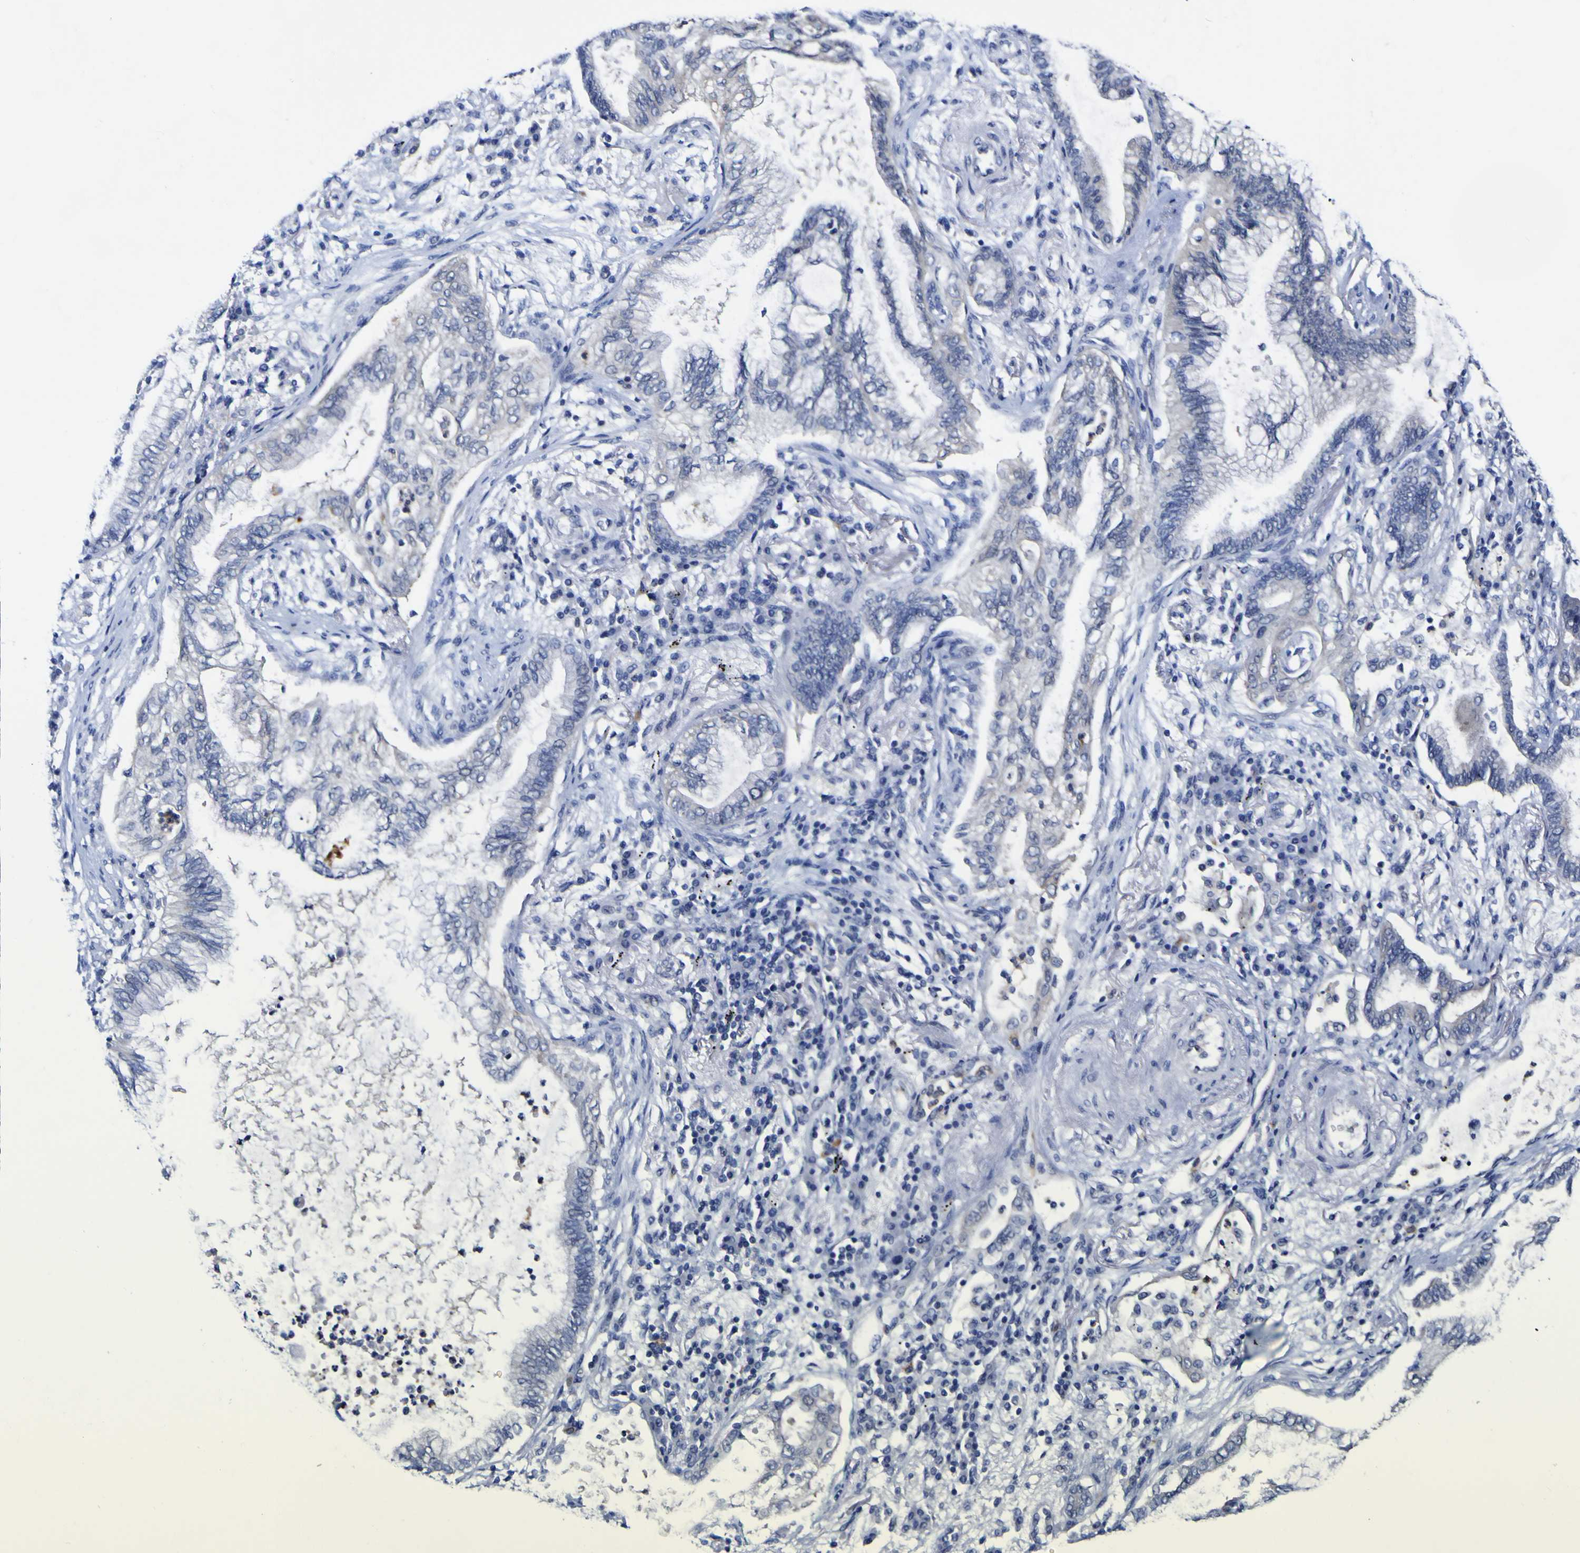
{"staining": {"intensity": "negative", "quantity": "none", "location": "none"}, "tissue": "lung cancer", "cell_type": "Tumor cells", "image_type": "cancer", "snomed": [{"axis": "morphology", "description": "Normal tissue, NOS"}, {"axis": "morphology", "description": "Adenocarcinoma, NOS"}, {"axis": "topography", "description": "Bronchus"}, {"axis": "topography", "description": "Lung"}], "caption": "High power microscopy histopathology image of an immunohistochemistry photomicrograph of adenocarcinoma (lung), revealing no significant staining in tumor cells.", "gene": "CASP6", "patient": {"sex": "female", "age": 70}}